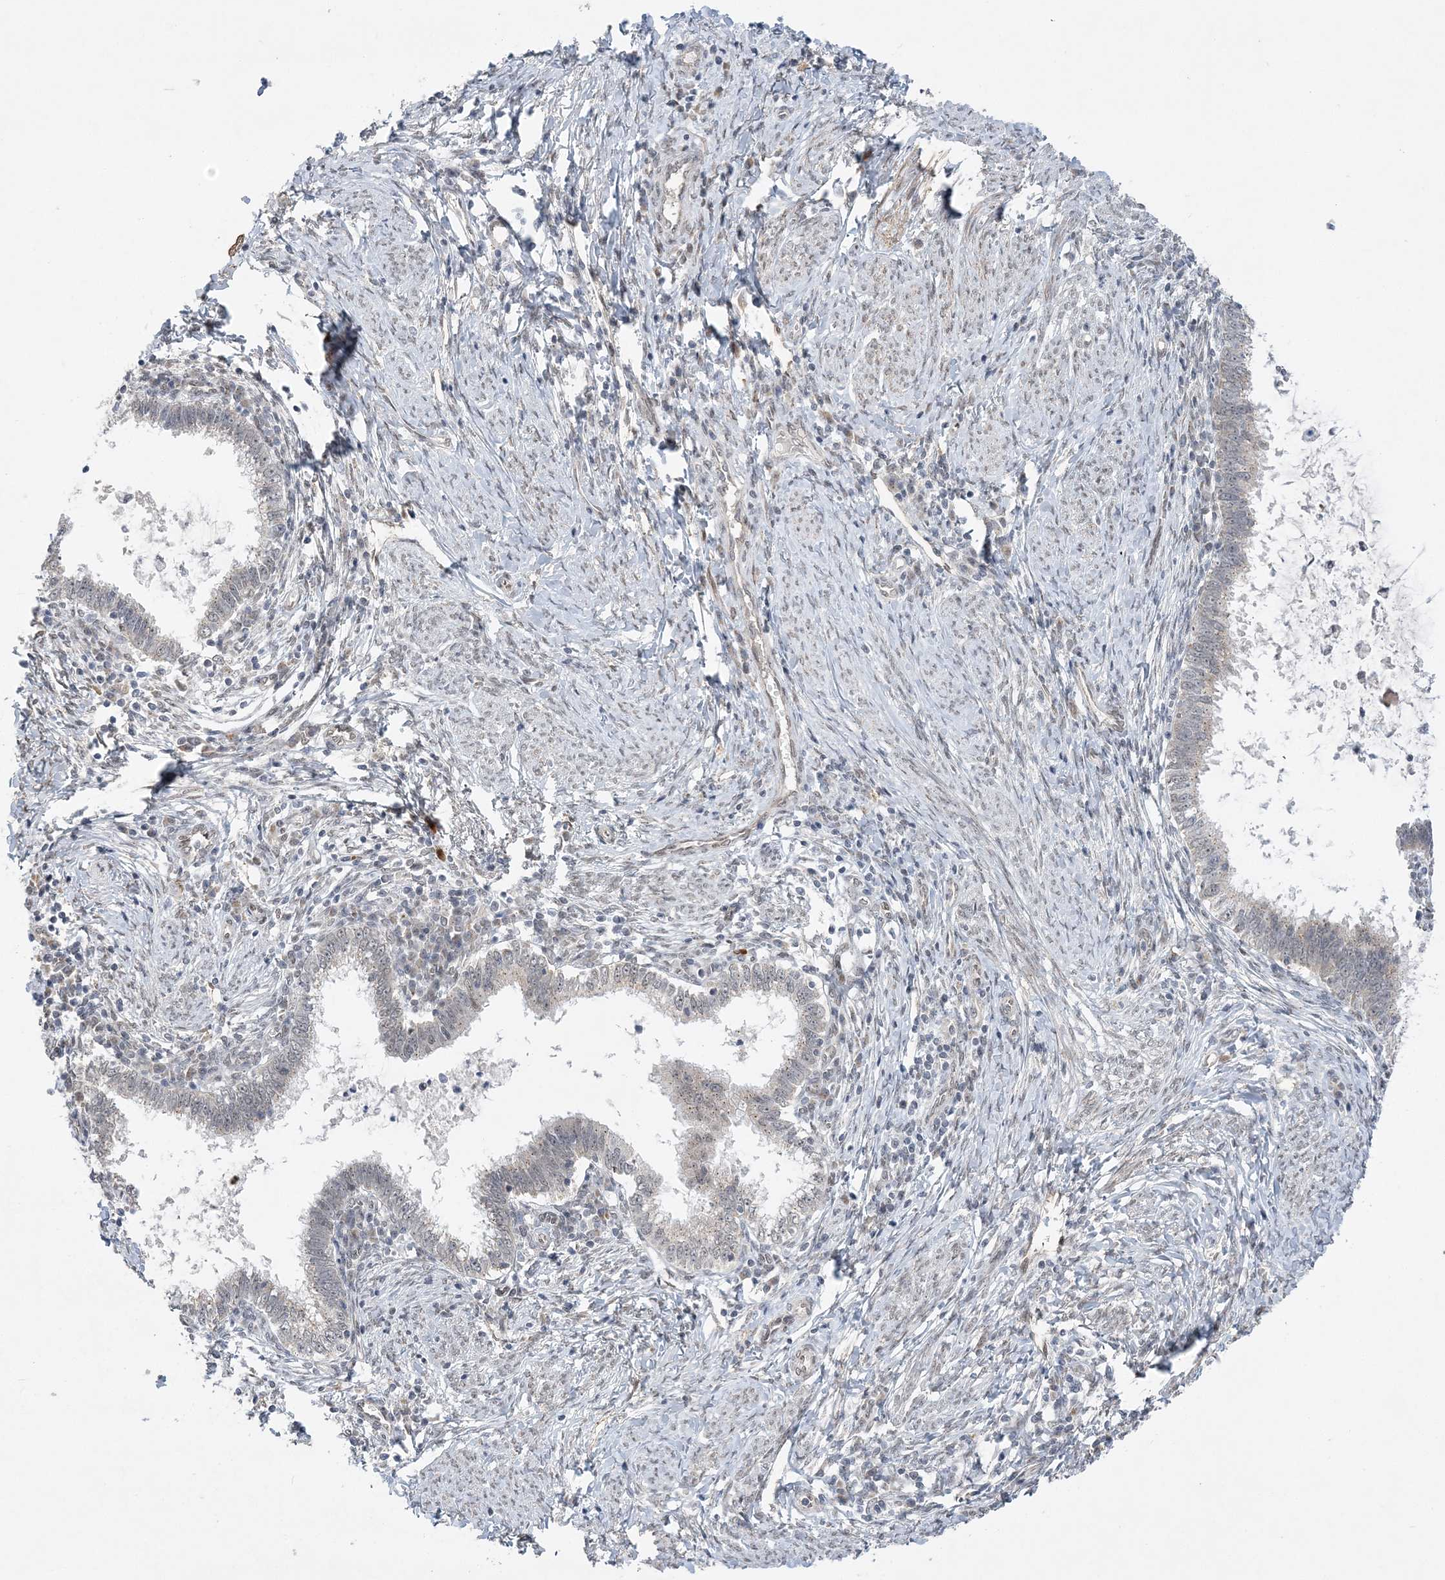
{"staining": {"intensity": "negative", "quantity": "none", "location": "none"}, "tissue": "cervical cancer", "cell_type": "Tumor cells", "image_type": "cancer", "snomed": [{"axis": "morphology", "description": "Adenocarcinoma, NOS"}, {"axis": "topography", "description": "Cervix"}], "caption": "An IHC histopathology image of adenocarcinoma (cervical) is shown. There is no staining in tumor cells of adenocarcinoma (cervical).", "gene": "WAC", "patient": {"sex": "female", "age": 36}}